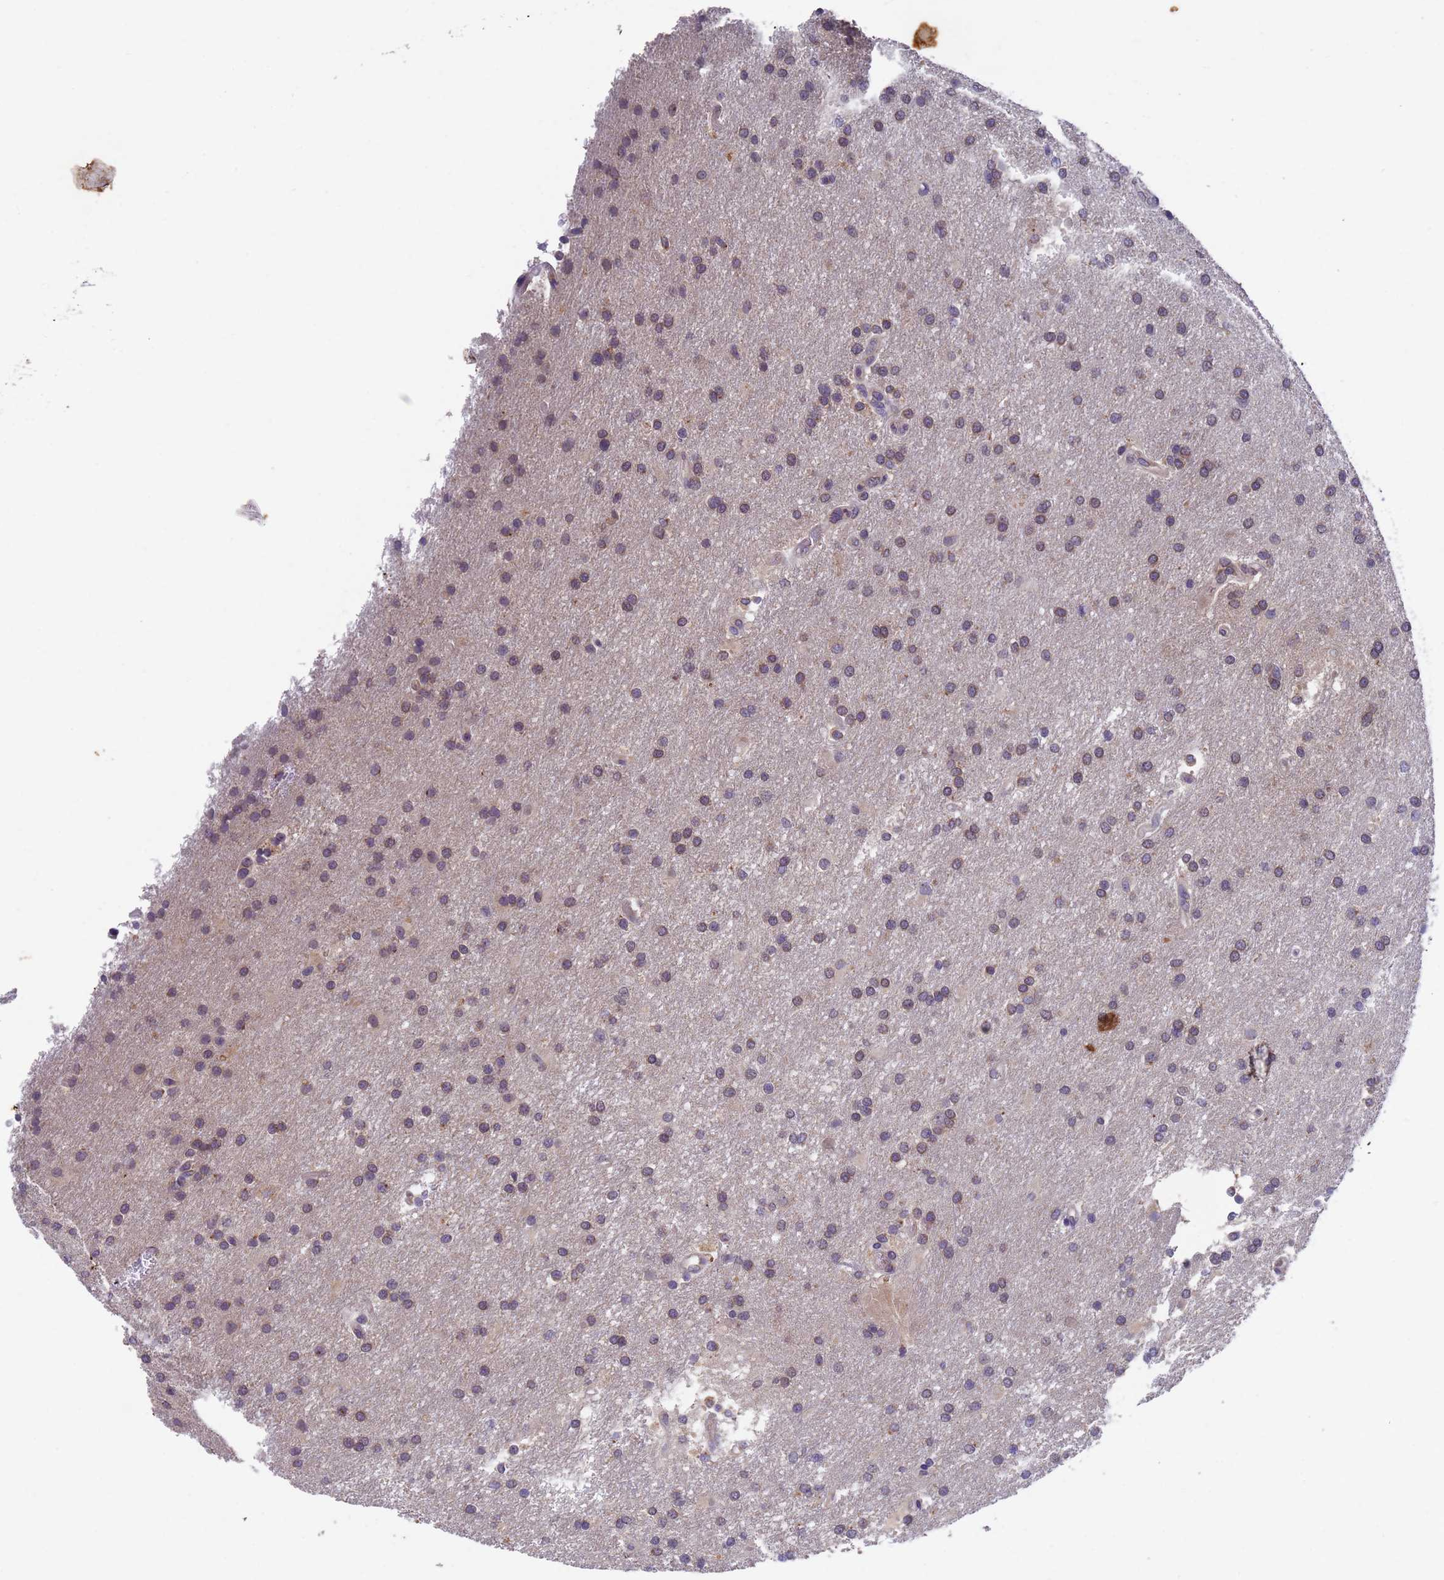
{"staining": {"intensity": "weak", "quantity": ">75%", "location": "cytoplasmic/membranous"}, "tissue": "glioma", "cell_type": "Tumor cells", "image_type": "cancer", "snomed": [{"axis": "morphology", "description": "Glioma, malignant, Low grade"}, {"axis": "topography", "description": "Brain"}], "caption": "Immunohistochemistry (DAB) staining of human malignant low-grade glioma demonstrates weak cytoplasmic/membranous protein positivity in about >75% of tumor cells. The protein is shown in brown color, while the nuclei are stained blue.", "gene": "DCAF12L2", "patient": {"sex": "male", "age": 66}}